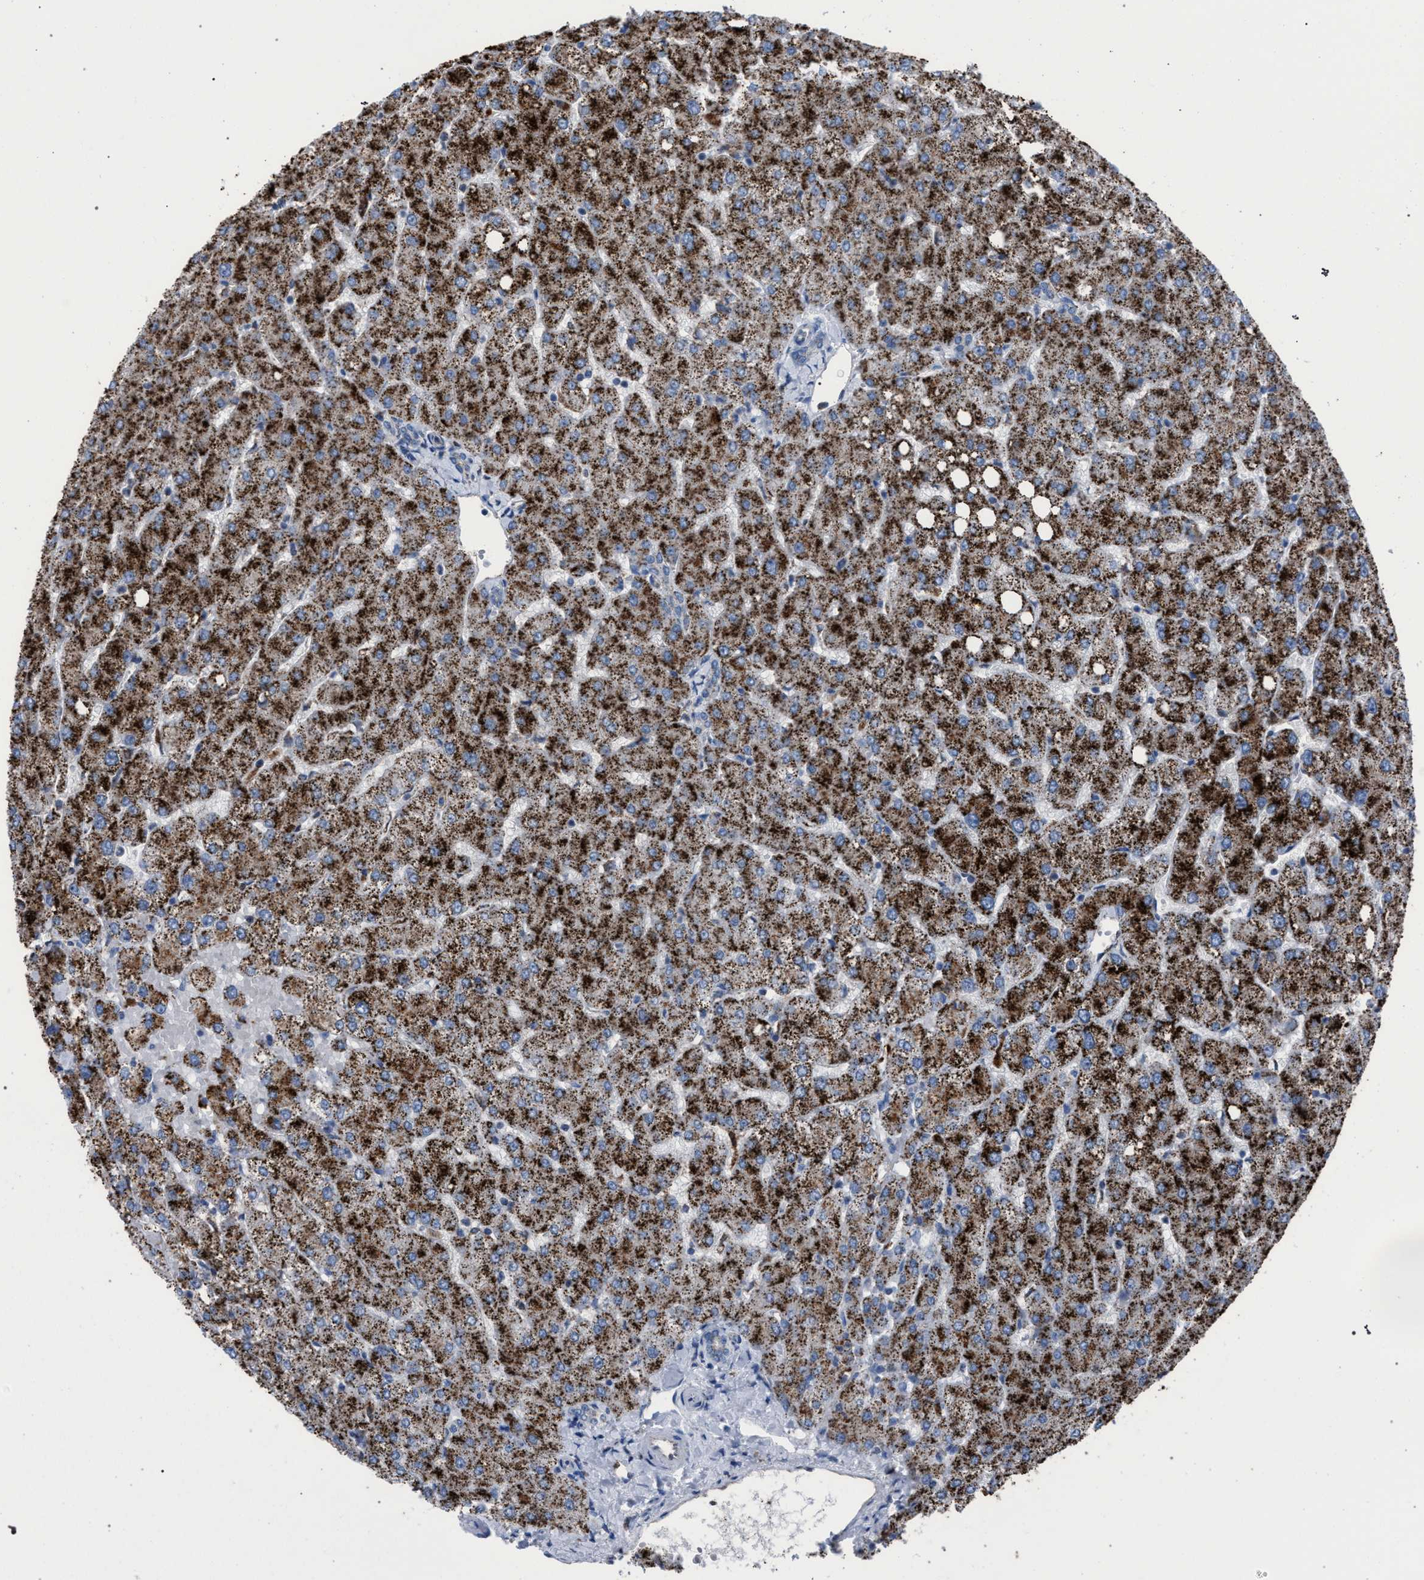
{"staining": {"intensity": "negative", "quantity": "none", "location": "none"}, "tissue": "liver", "cell_type": "Cholangiocytes", "image_type": "normal", "snomed": [{"axis": "morphology", "description": "Normal tissue, NOS"}, {"axis": "topography", "description": "Liver"}], "caption": "This is an IHC micrograph of benign human liver. There is no staining in cholangiocytes.", "gene": "HSD17B4", "patient": {"sex": "female", "age": 54}}